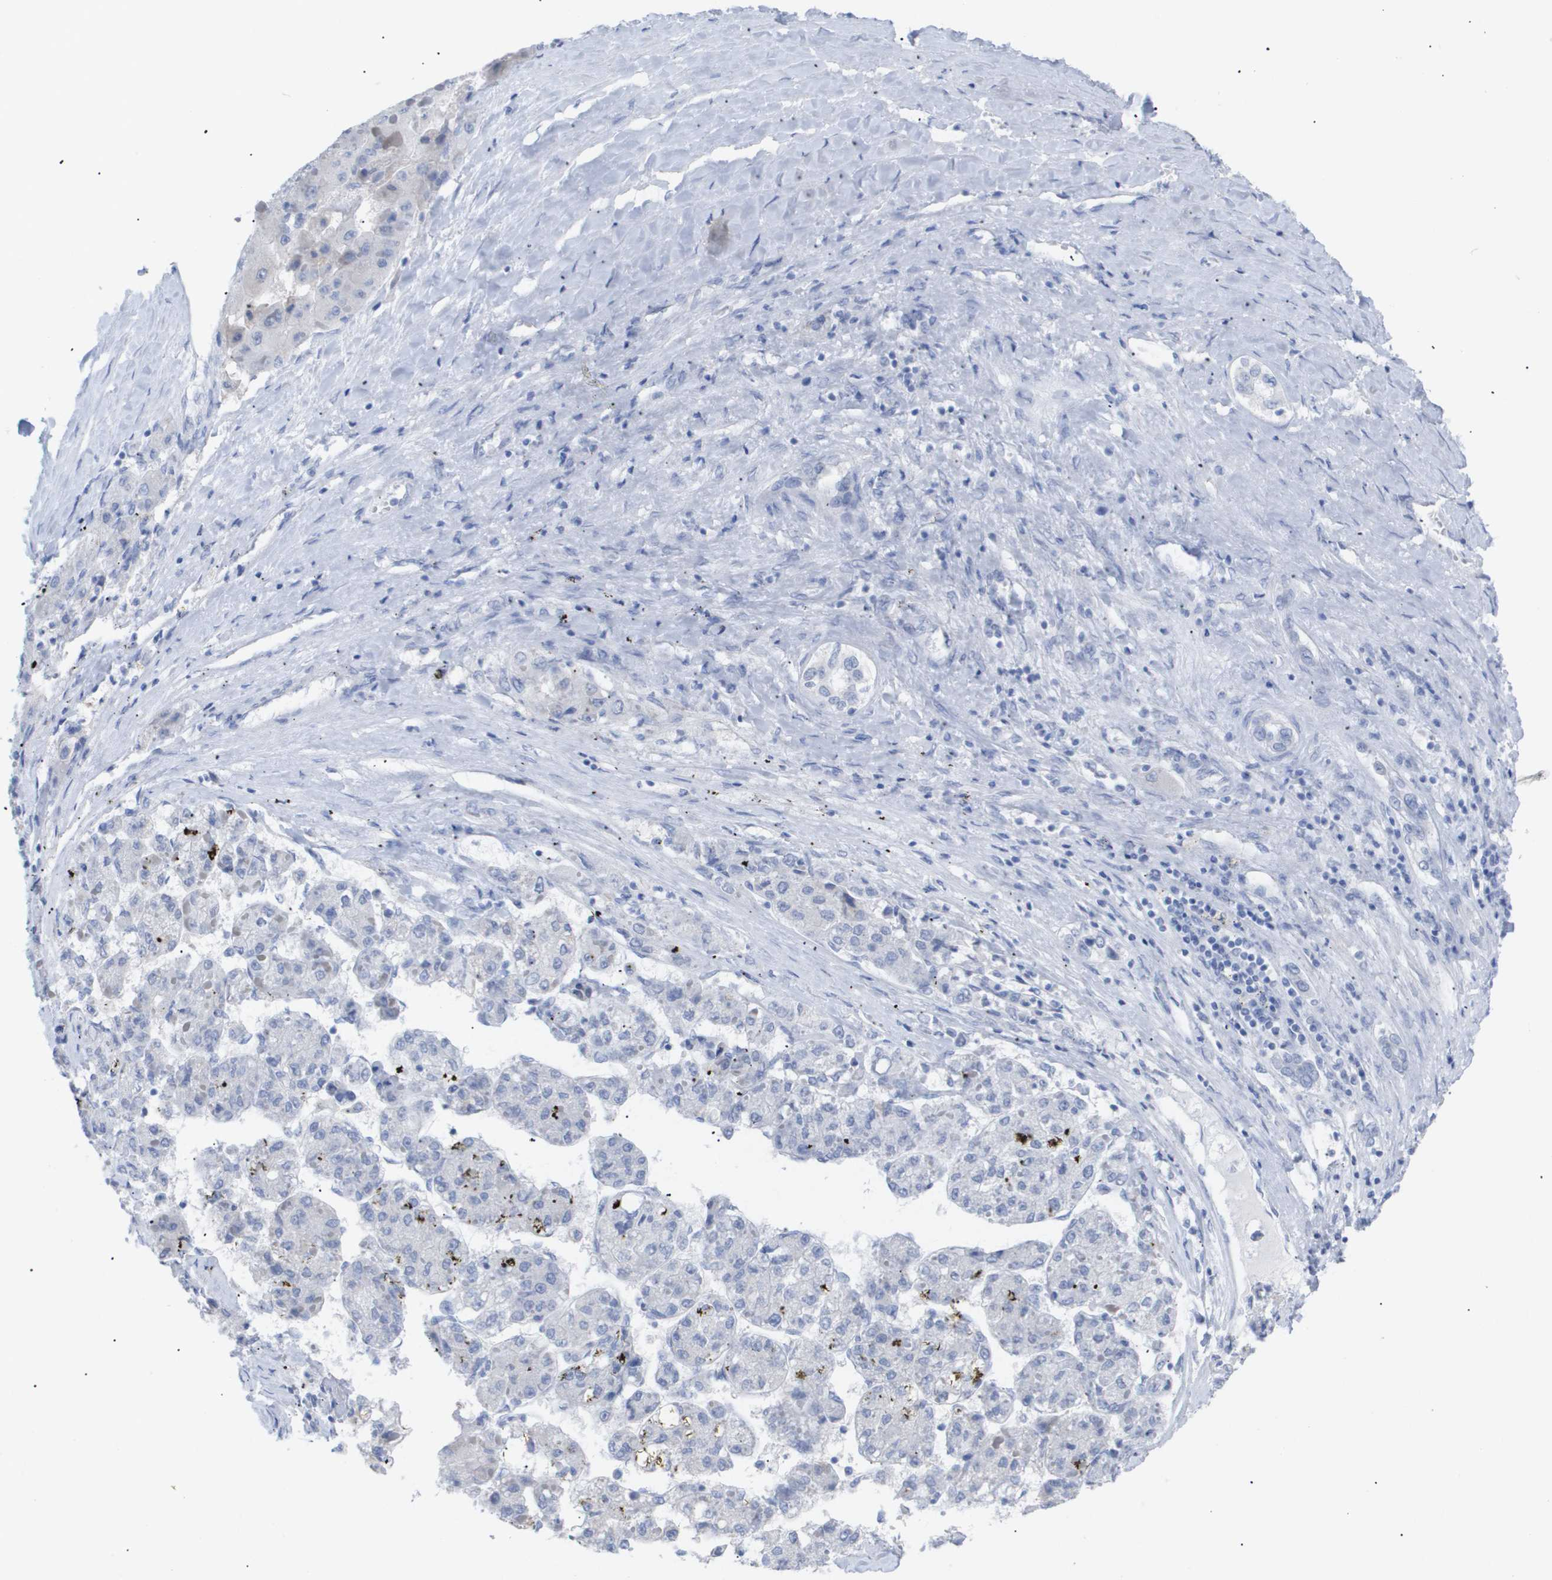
{"staining": {"intensity": "negative", "quantity": "none", "location": "none"}, "tissue": "liver cancer", "cell_type": "Tumor cells", "image_type": "cancer", "snomed": [{"axis": "morphology", "description": "Carcinoma, Hepatocellular, NOS"}, {"axis": "topography", "description": "Liver"}], "caption": "A high-resolution photomicrograph shows immunohistochemistry staining of liver cancer, which reveals no significant positivity in tumor cells.", "gene": "CAV3", "patient": {"sex": "female", "age": 73}}